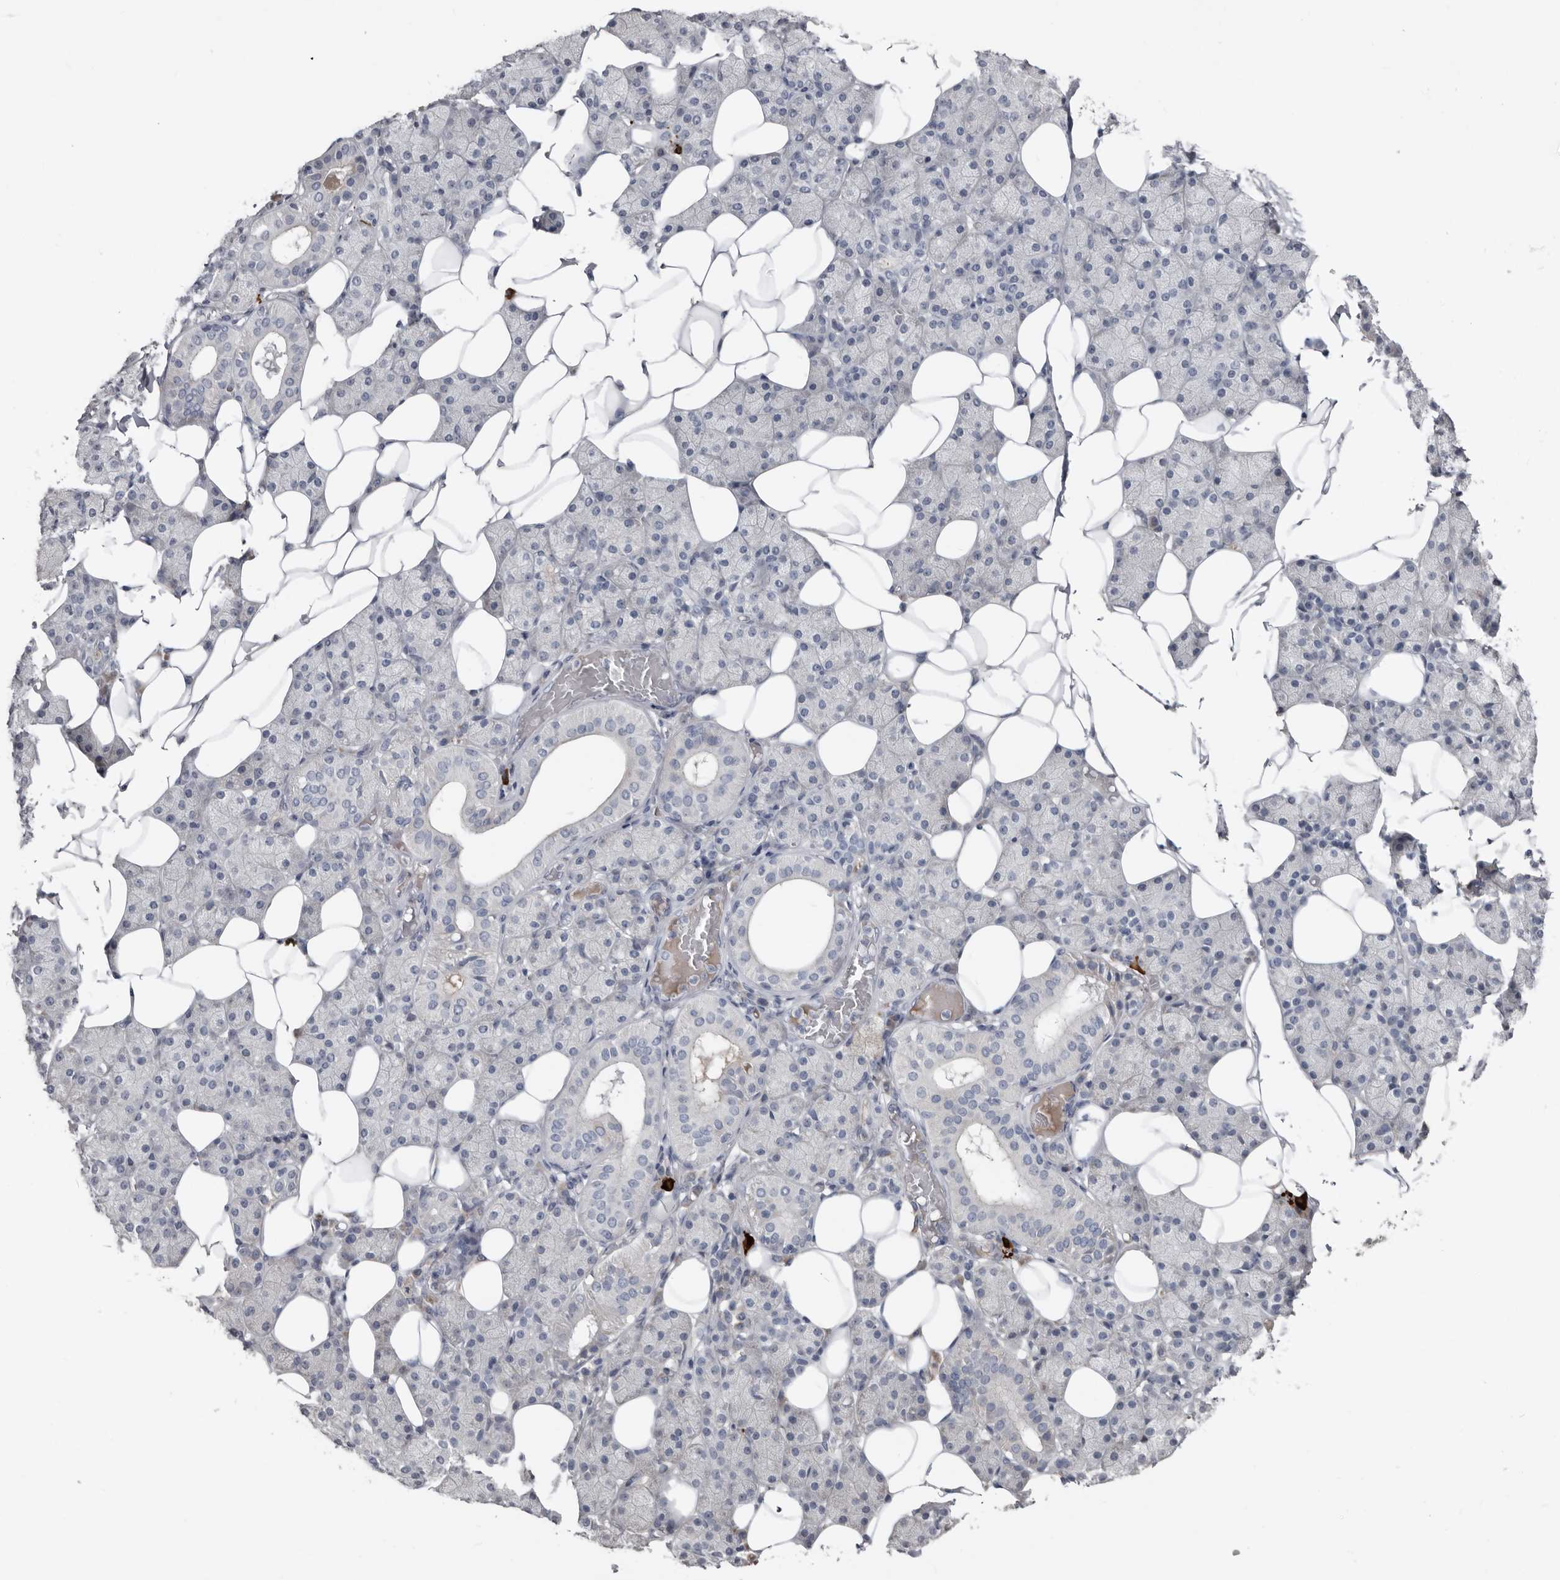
{"staining": {"intensity": "negative", "quantity": "none", "location": "none"}, "tissue": "salivary gland", "cell_type": "Glandular cells", "image_type": "normal", "snomed": [{"axis": "morphology", "description": "Normal tissue, NOS"}, {"axis": "topography", "description": "Salivary gland"}], "caption": "The micrograph exhibits no staining of glandular cells in normal salivary gland.", "gene": "ZNF114", "patient": {"sex": "female", "age": 33}}